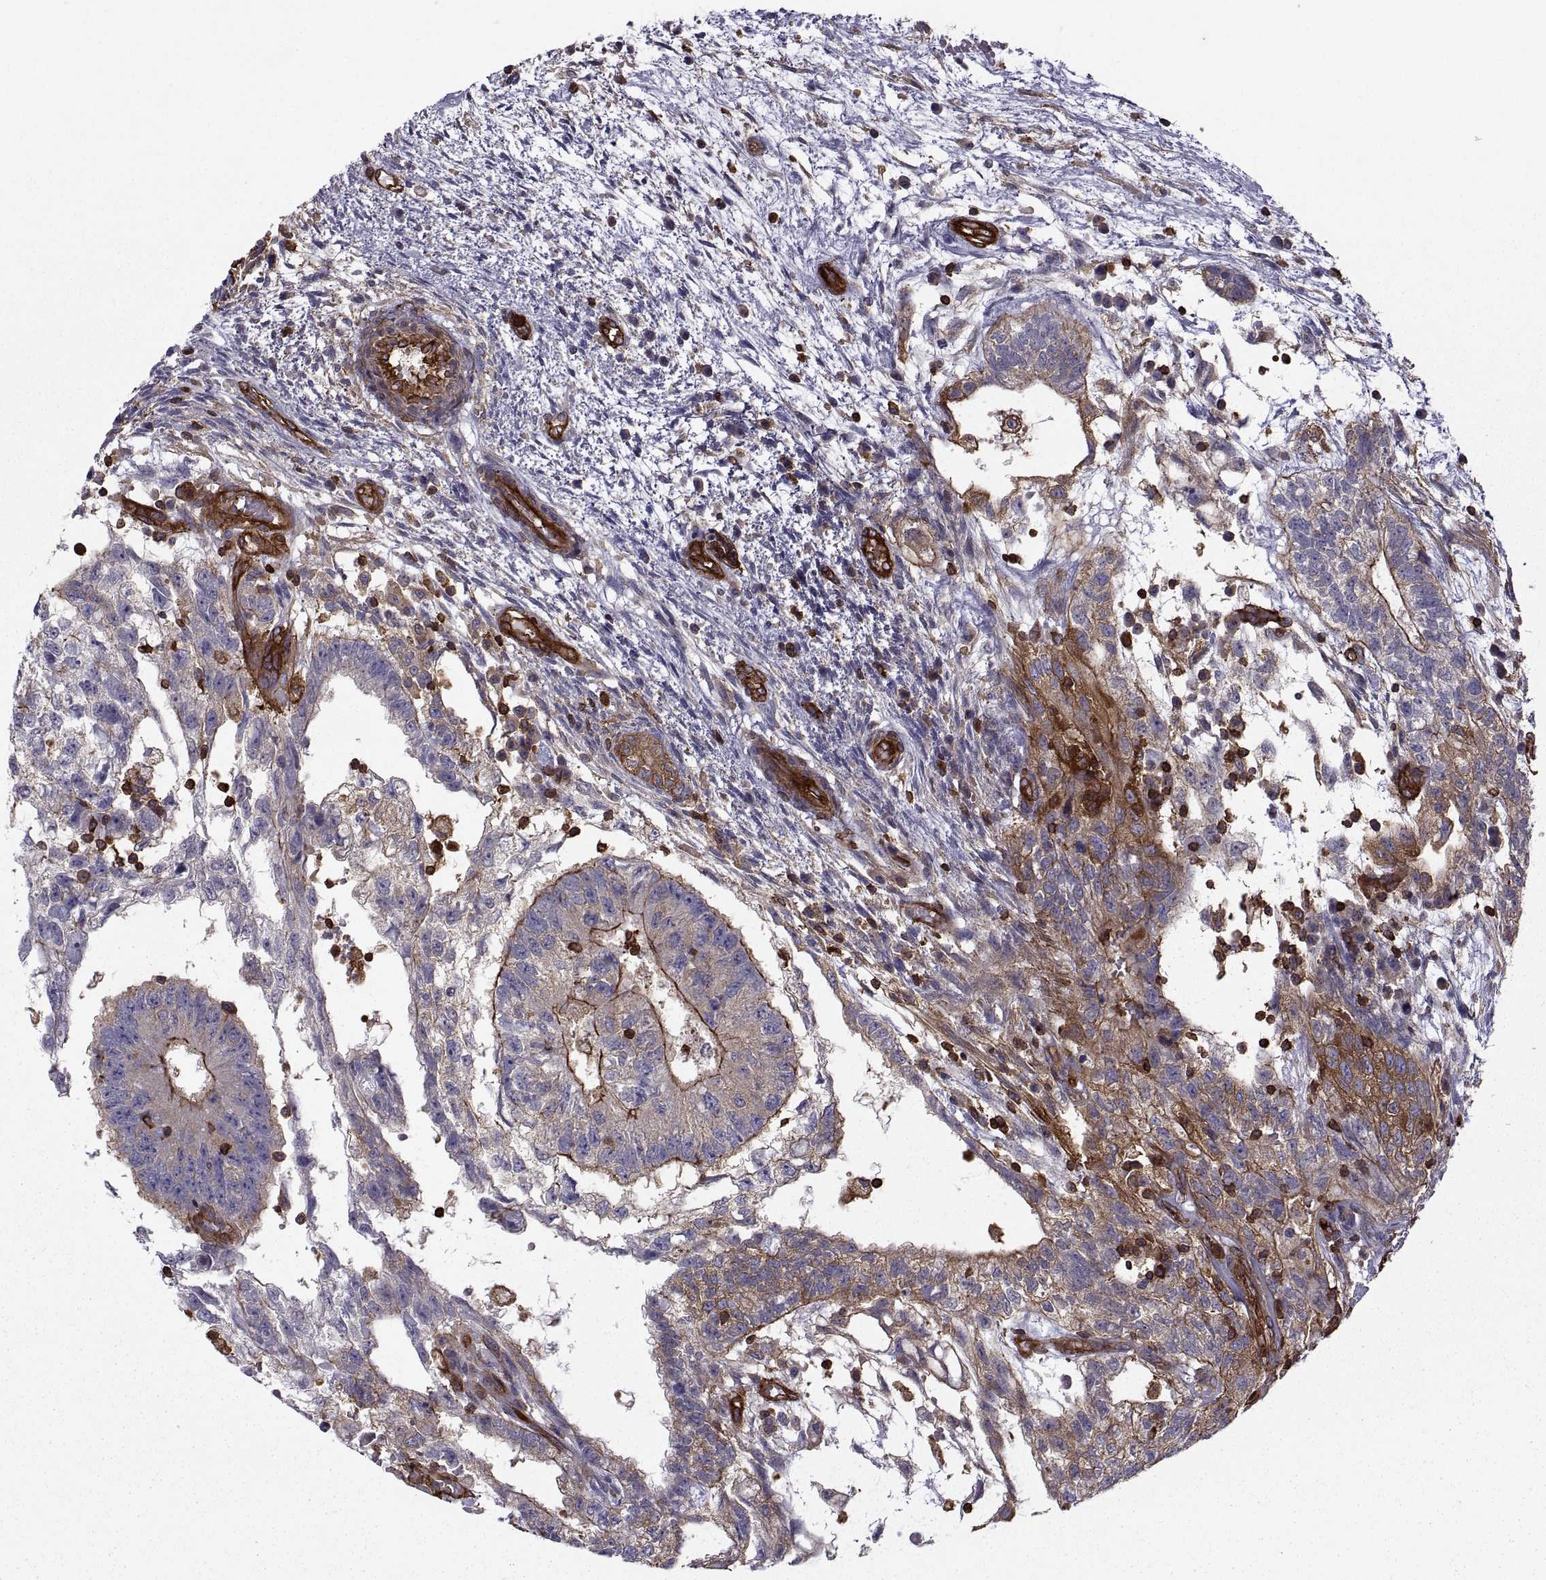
{"staining": {"intensity": "strong", "quantity": "<25%", "location": "cytoplasmic/membranous"}, "tissue": "testis cancer", "cell_type": "Tumor cells", "image_type": "cancer", "snomed": [{"axis": "morphology", "description": "Normal tissue, NOS"}, {"axis": "morphology", "description": "Carcinoma, Embryonal, NOS"}, {"axis": "topography", "description": "Testis"}, {"axis": "topography", "description": "Epididymis"}], "caption": "Immunohistochemical staining of human testis cancer displays medium levels of strong cytoplasmic/membranous expression in approximately <25% of tumor cells.", "gene": "MYH9", "patient": {"sex": "male", "age": 32}}